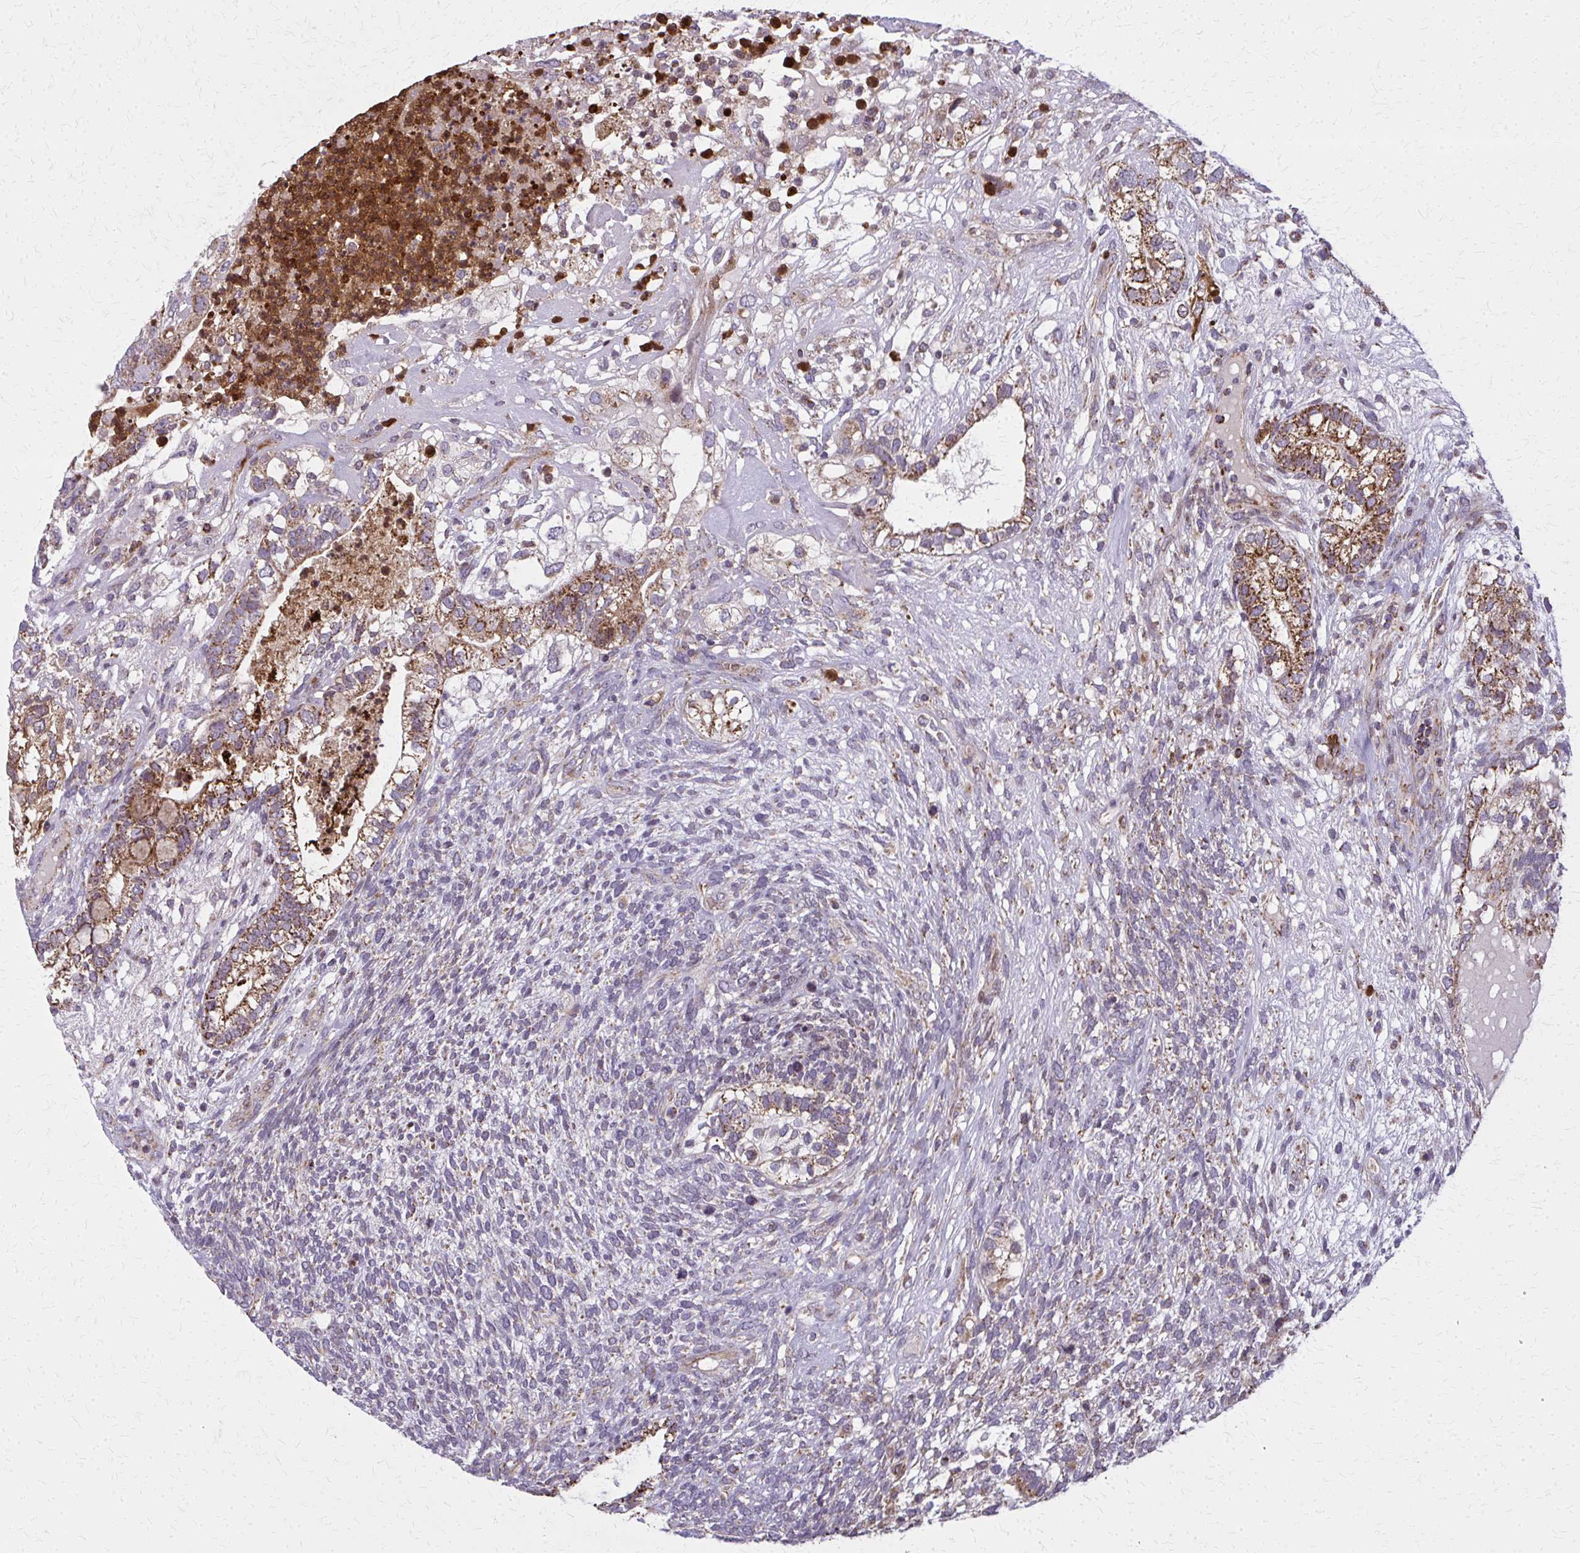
{"staining": {"intensity": "moderate", "quantity": ">75%", "location": "cytoplasmic/membranous"}, "tissue": "testis cancer", "cell_type": "Tumor cells", "image_type": "cancer", "snomed": [{"axis": "morphology", "description": "Seminoma, NOS"}, {"axis": "morphology", "description": "Carcinoma, Embryonal, NOS"}, {"axis": "topography", "description": "Testis"}], "caption": "Human embryonal carcinoma (testis) stained with a protein marker demonstrates moderate staining in tumor cells.", "gene": "MCCC1", "patient": {"sex": "male", "age": 41}}